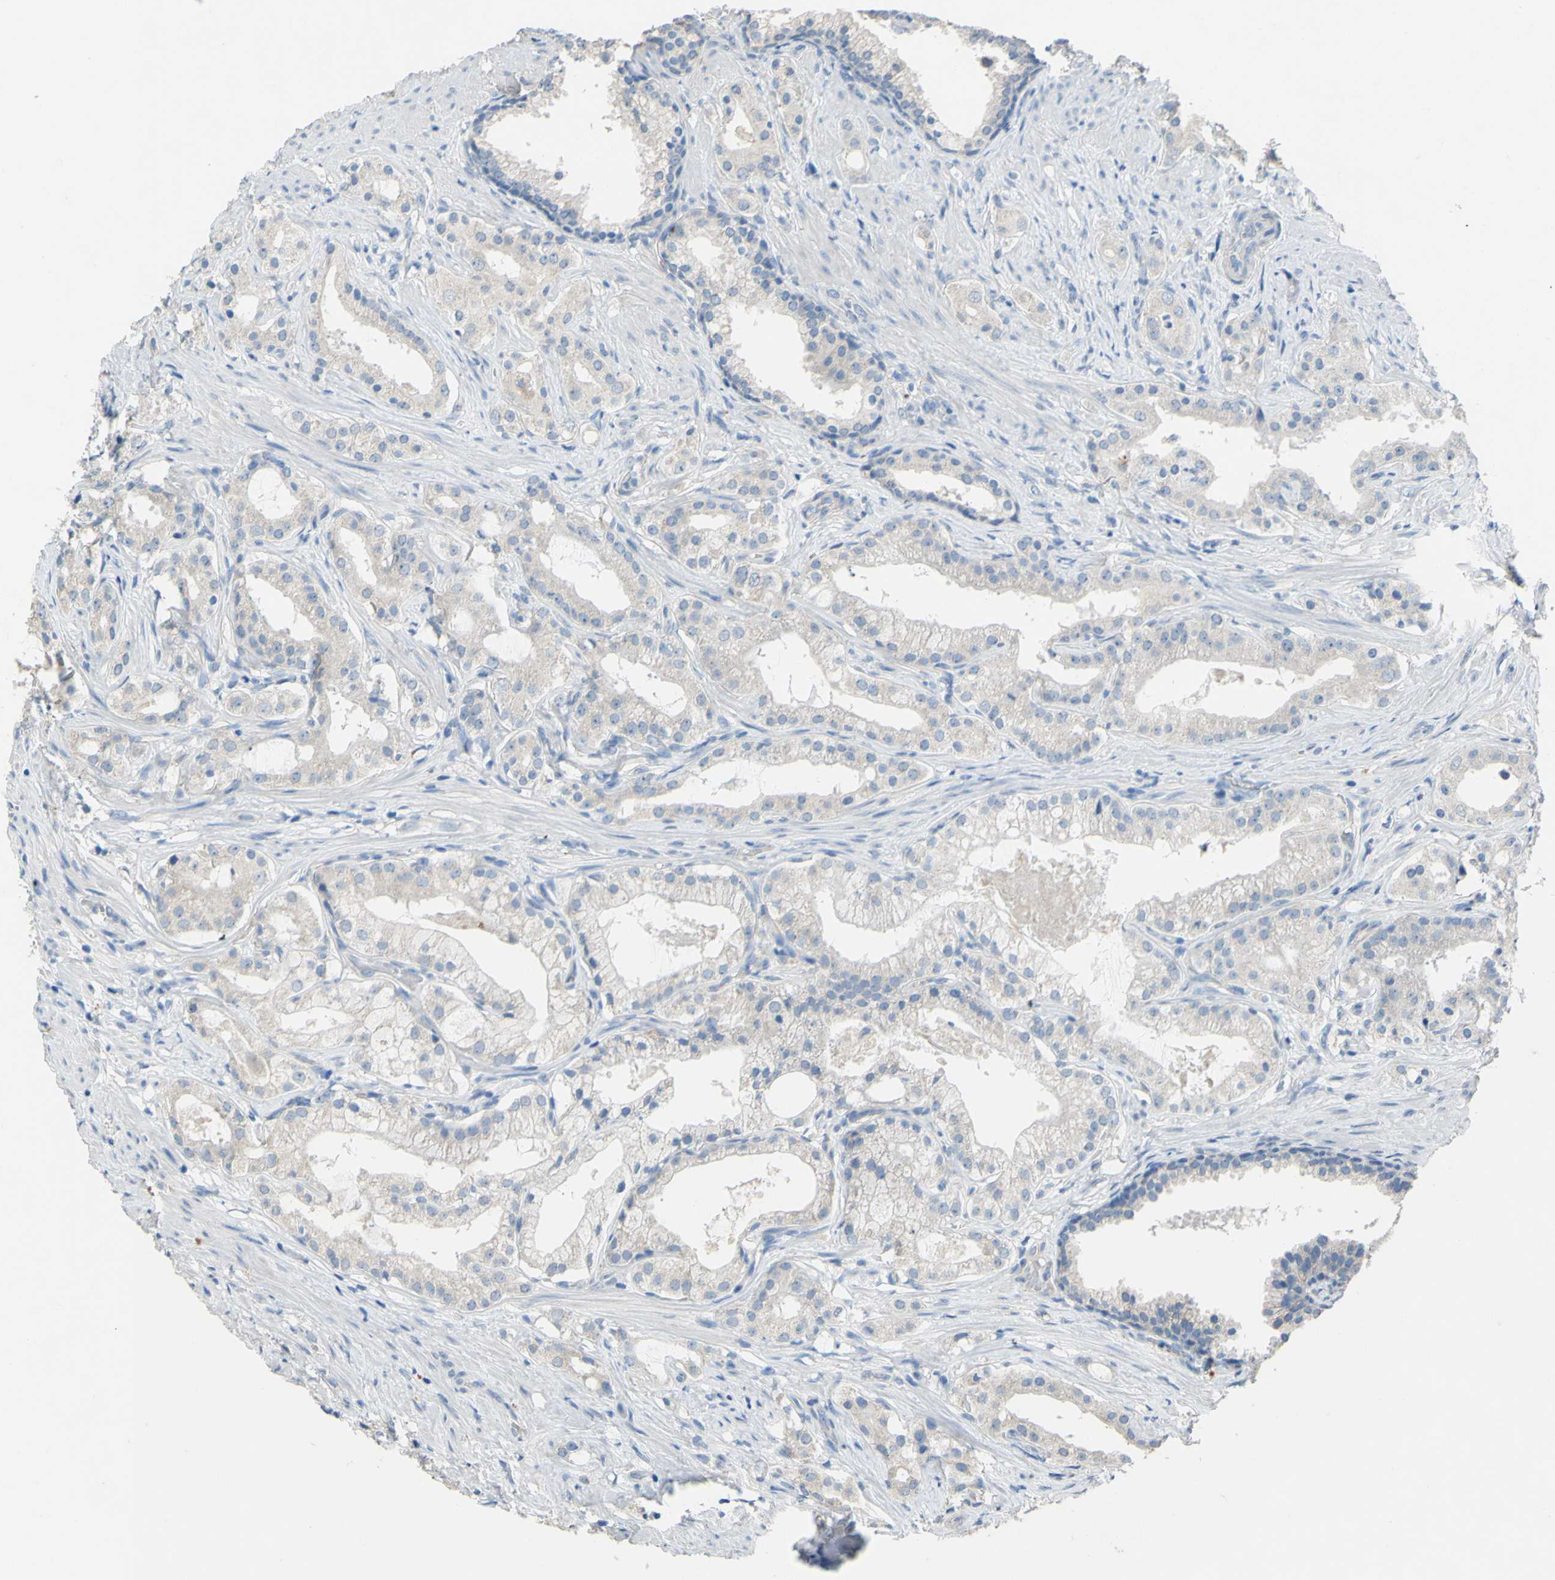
{"staining": {"intensity": "negative", "quantity": "none", "location": "none"}, "tissue": "prostate cancer", "cell_type": "Tumor cells", "image_type": "cancer", "snomed": [{"axis": "morphology", "description": "Adenocarcinoma, Low grade"}, {"axis": "topography", "description": "Prostate"}], "caption": "High magnification brightfield microscopy of low-grade adenocarcinoma (prostate) stained with DAB (3,3'-diaminobenzidine) (brown) and counterstained with hematoxylin (blue): tumor cells show no significant positivity.", "gene": "CDH10", "patient": {"sex": "male", "age": 59}}